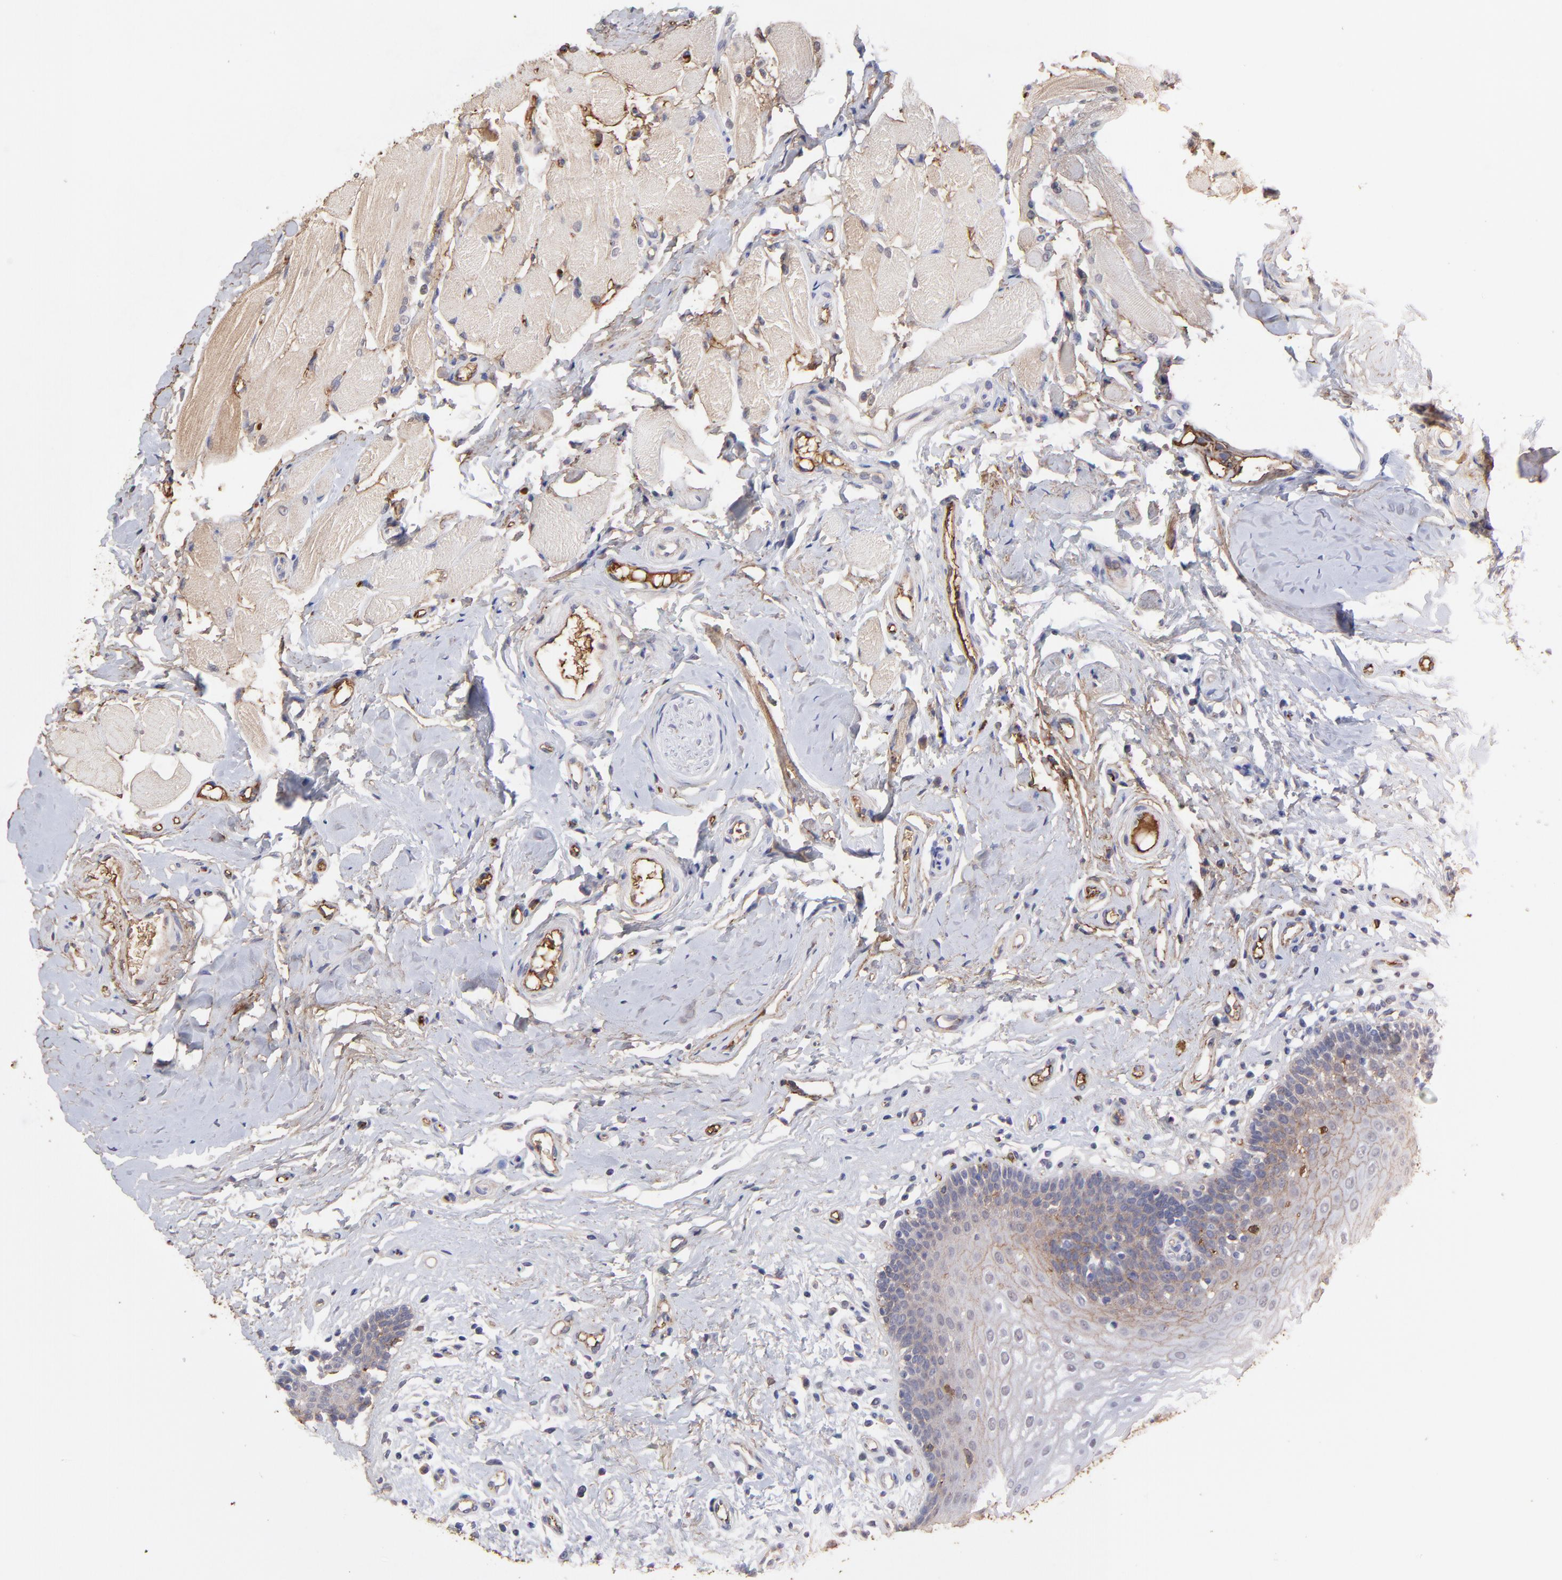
{"staining": {"intensity": "weak", "quantity": "25%-75%", "location": "cytoplasmic/membranous,nuclear"}, "tissue": "oral mucosa", "cell_type": "Squamous epithelial cells", "image_type": "normal", "snomed": [{"axis": "morphology", "description": "Normal tissue, NOS"}, {"axis": "topography", "description": "Oral tissue"}], "caption": "Oral mucosa was stained to show a protein in brown. There is low levels of weak cytoplasmic/membranous,nuclear expression in approximately 25%-75% of squamous epithelial cells. (DAB (3,3'-diaminobenzidine) IHC, brown staining for protein, blue staining for nuclei).", "gene": "PSMD14", "patient": {"sex": "male", "age": 62}}